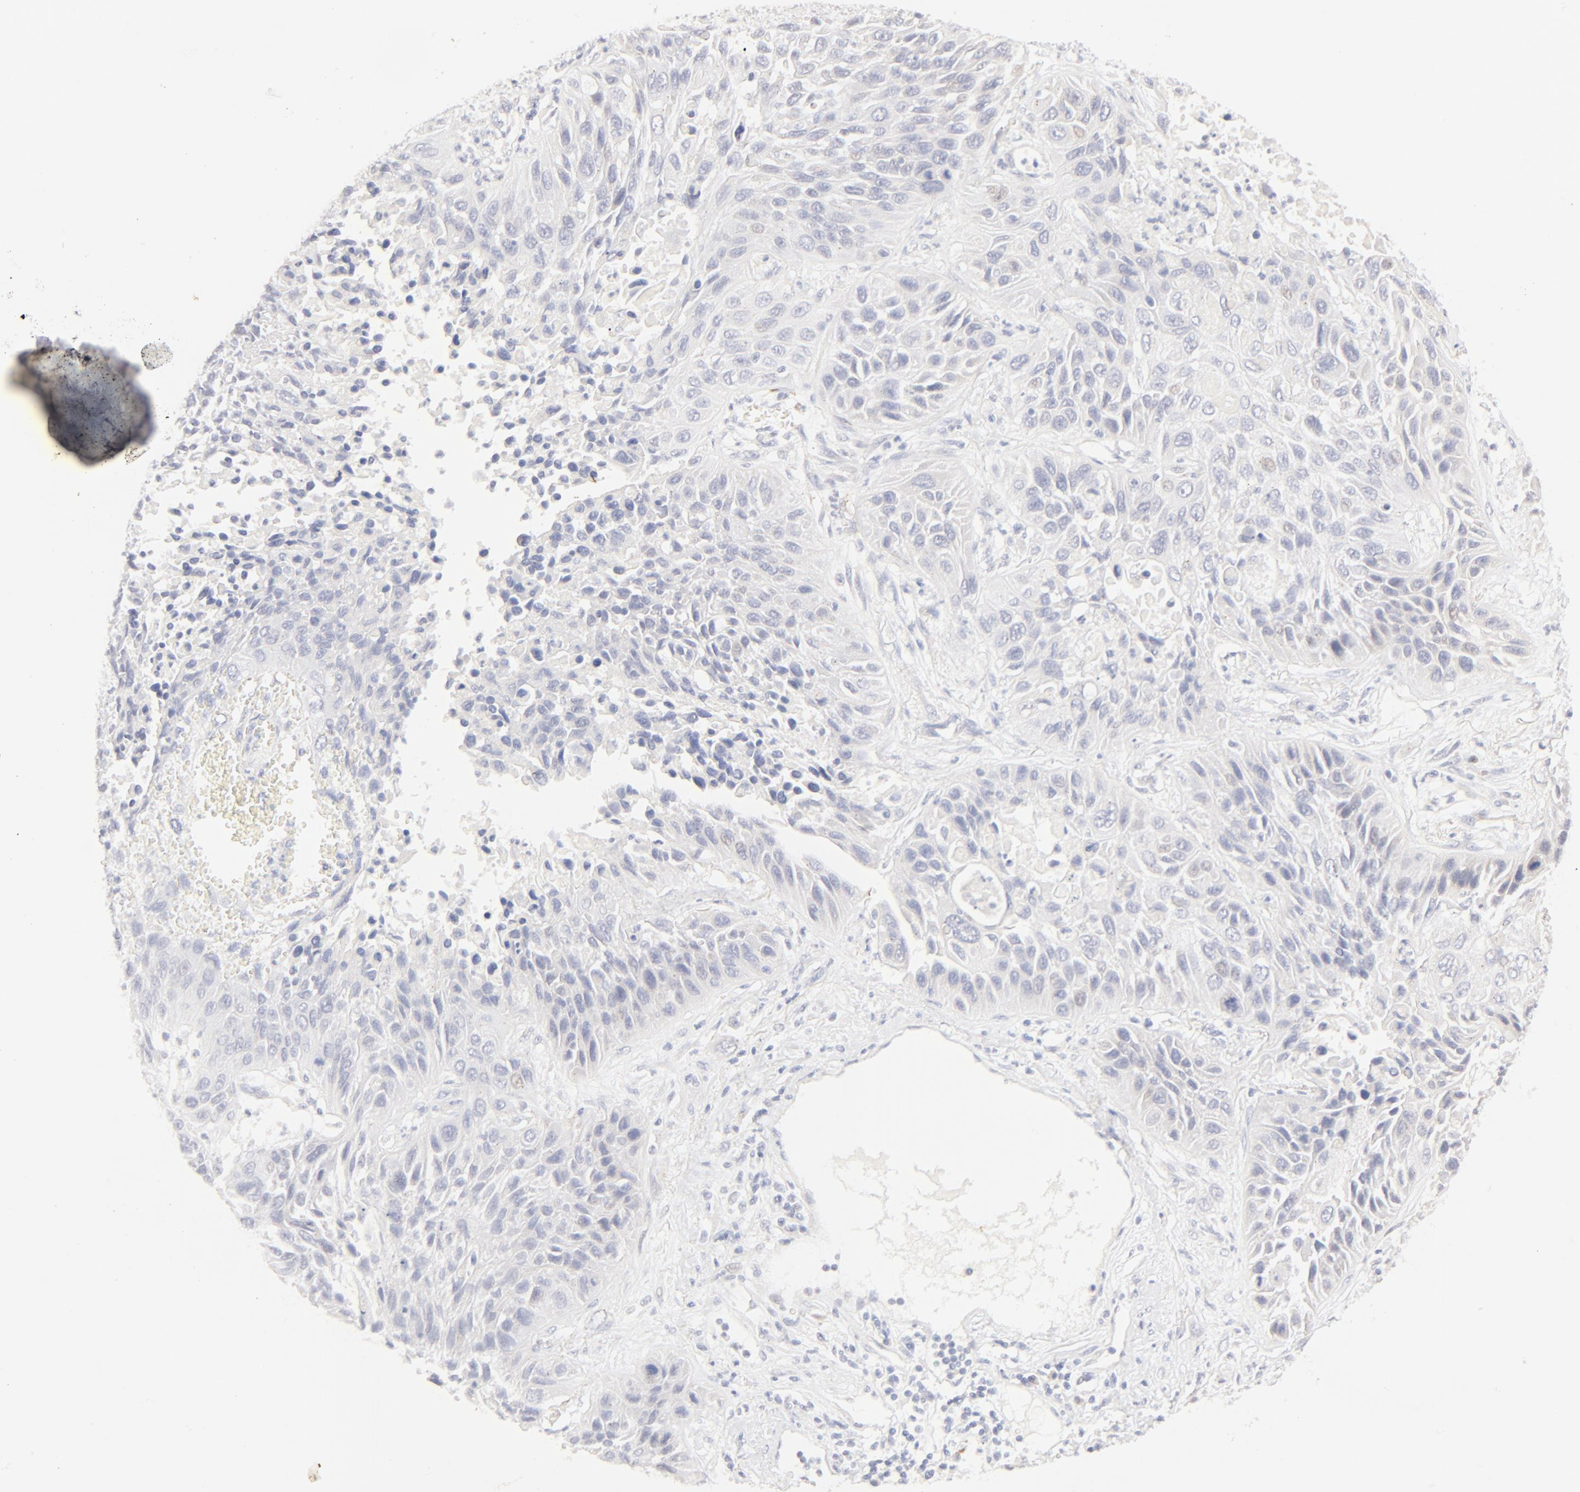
{"staining": {"intensity": "negative", "quantity": "none", "location": "none"}, "tissue": "lung cancer", "cell_type": "Tumor cells", "image_type": "cancer", "snomed": [{"axis": "morphology", "description": "Squamous cell carcinoma, NOS"}, {"axis": "topography", "description": "Lung"}], "caption": "Immunohistochemical staining of human lung squamous cell carcinoma reveals no significant expression in tumor cells.", "gene": "NKX2-2", "patient": {"sex": "female", "age": 76}}